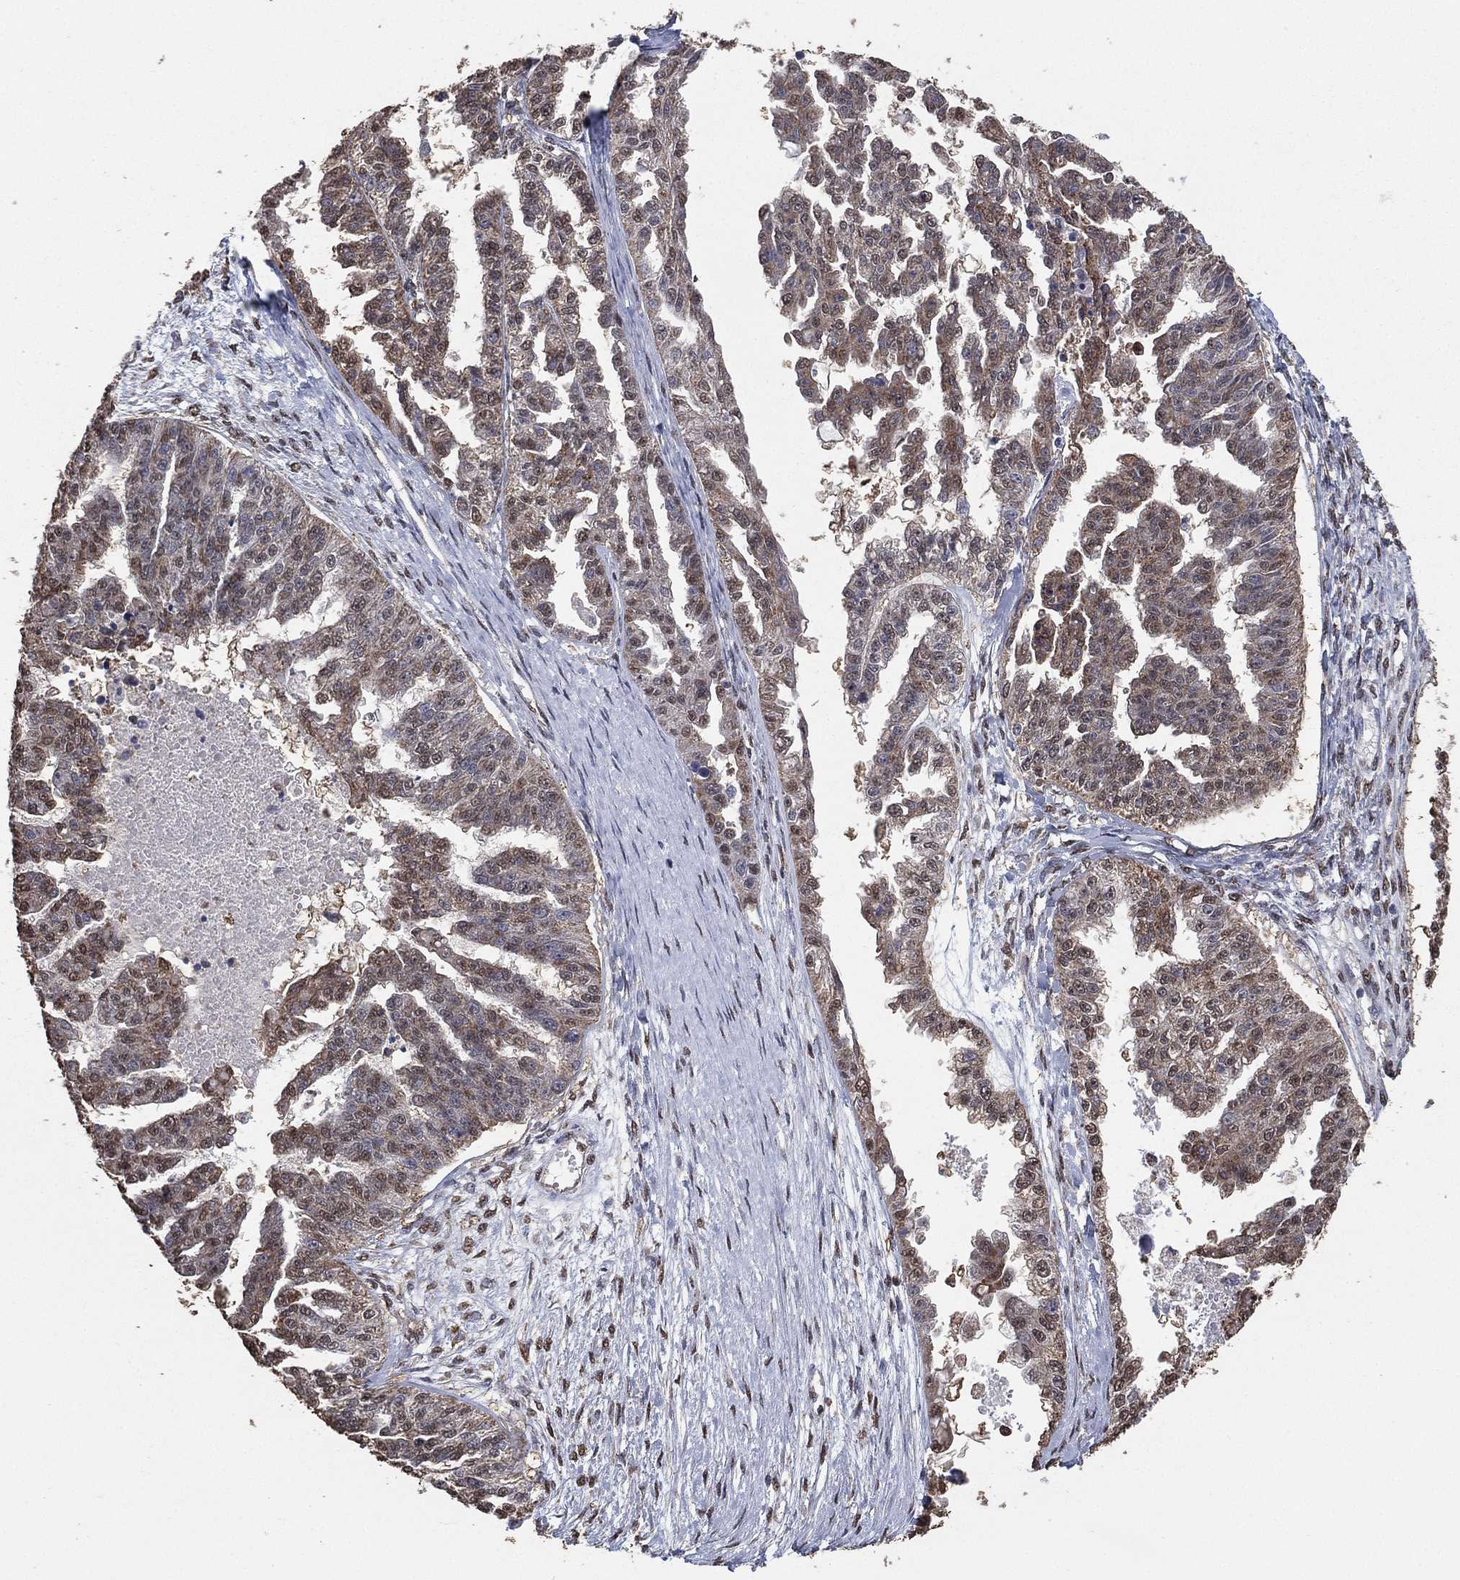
{"staining": {"intensity": "weak", "quantity": ">75%", "location": "cytoplasmic/membranous,nuclear"}, "tissue": "ovarian cancer", "cell_type": "Tumor cells", "image_type": "cancer", "snomed": [{"axis": "morphology", "description": "Cystadenocarcinoma, serous, NOS"}, {"axis": "topography", "description": "Ovary"}], "caption": "Tumor cells exhibit low levels of weak cytoplasmic/membranous and nuclear expression in about >75% of cells in human ovarian cancer (serous cystadenocarcinoma). The protein is stained brown, and the nuclei are stained in blue (DAB IHC with brightfield microscopy, high magnification).", "gene": "ALDH7A1", "patient": {"sex": "female", "age": 58}}